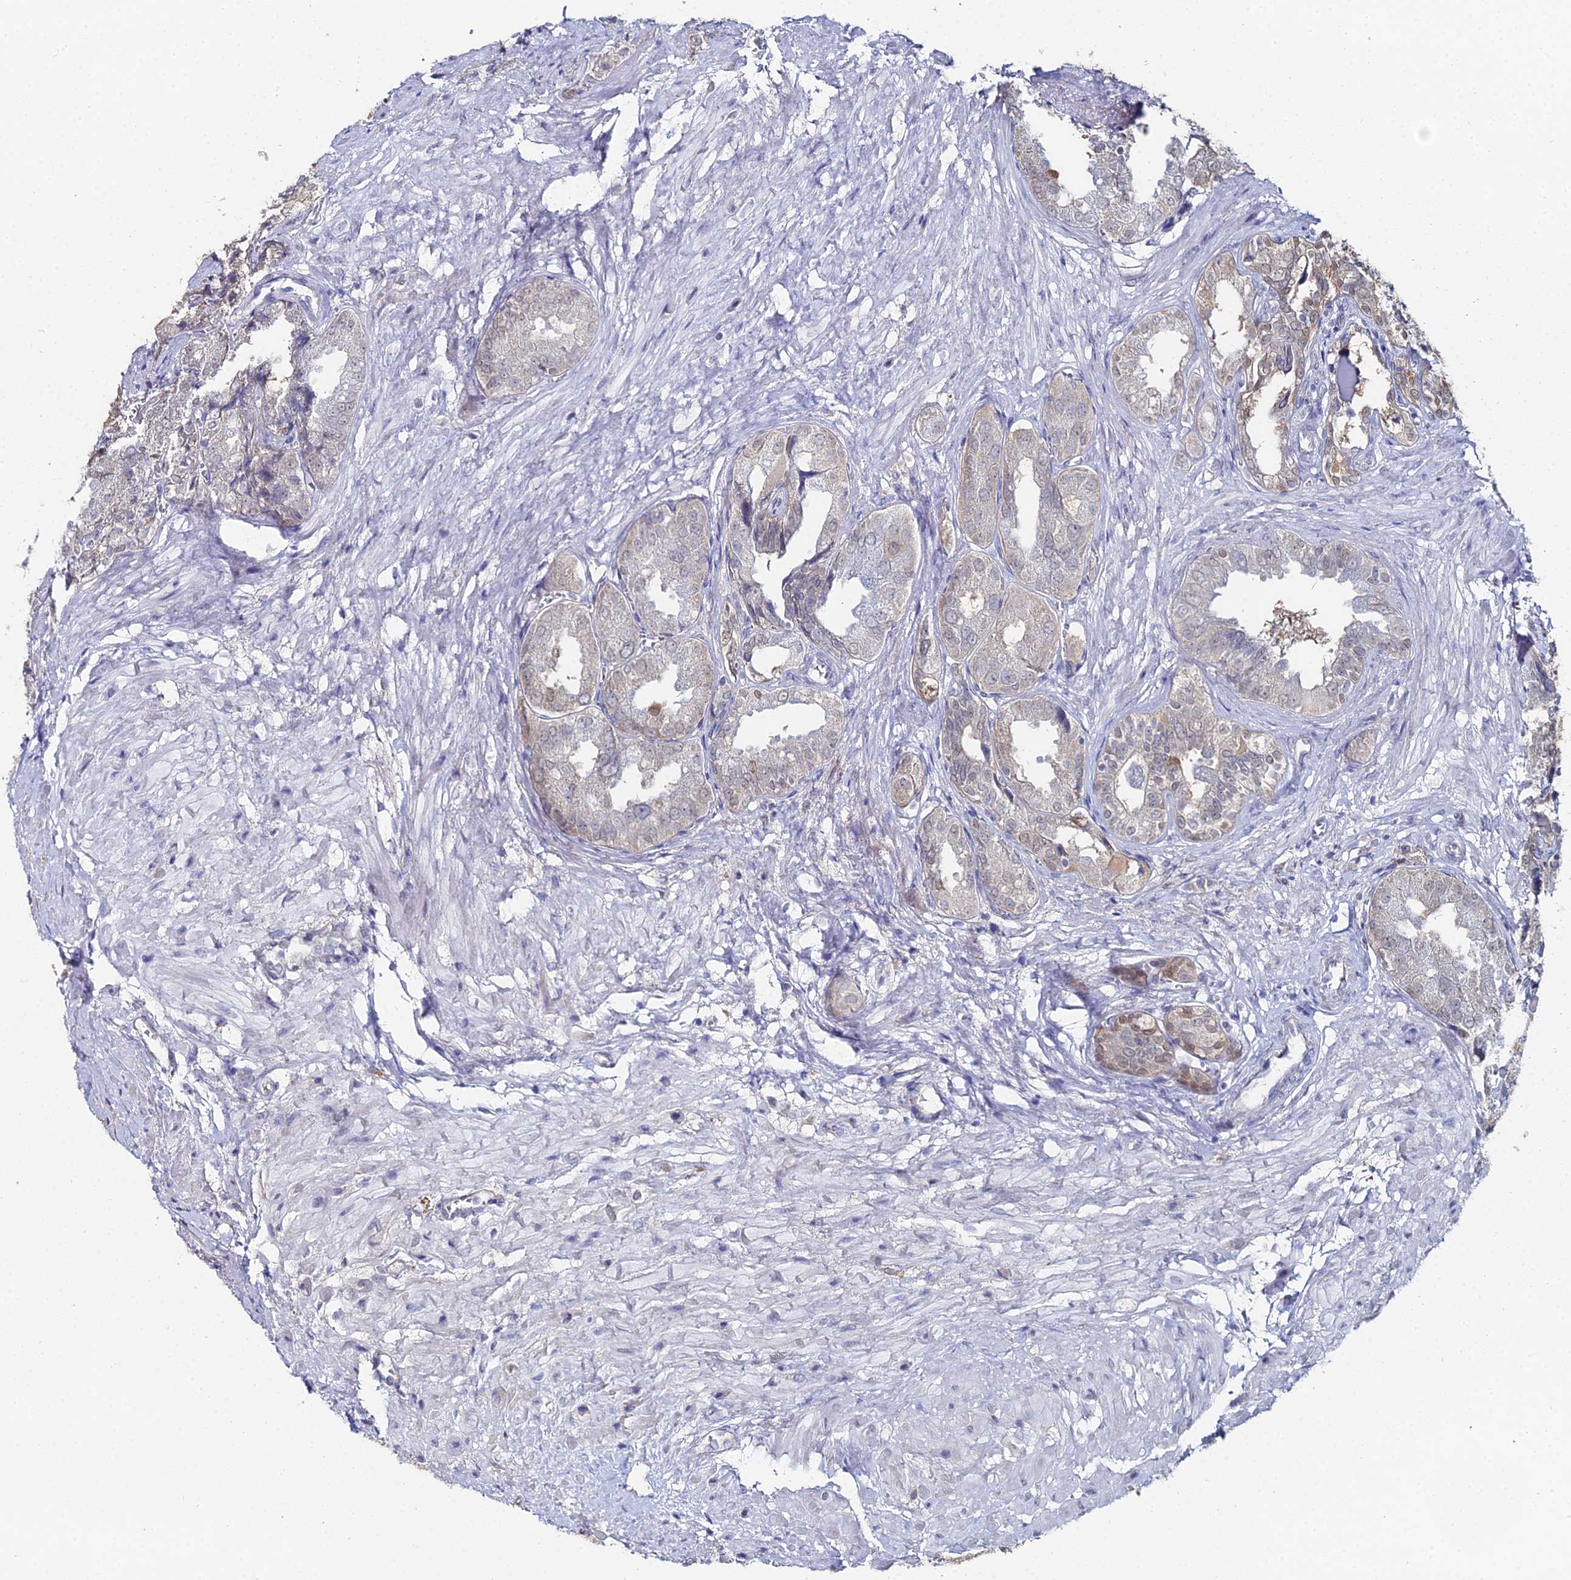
{"staining": {"intensity": "weak", "quantity": "<25%", "location": "cytoplasmic/membranous,nuclear"}, "tissue": "seminal vesicle", "cell_type": "Glandular cells", "image_type": "normal", "snomed": [{"axis": "morphology", "description": "Normal tissue, NOS"}, {"axis": "topography", "description": "Seminal veicle"}], "caption": "IHC histopathology image of benign seminal vesicle: seminal vesicle stained with DAB displays no significant protein positivity in glandular cells.", "gene": "THAP4", "patient": {"sex": "male", "age": 63}}